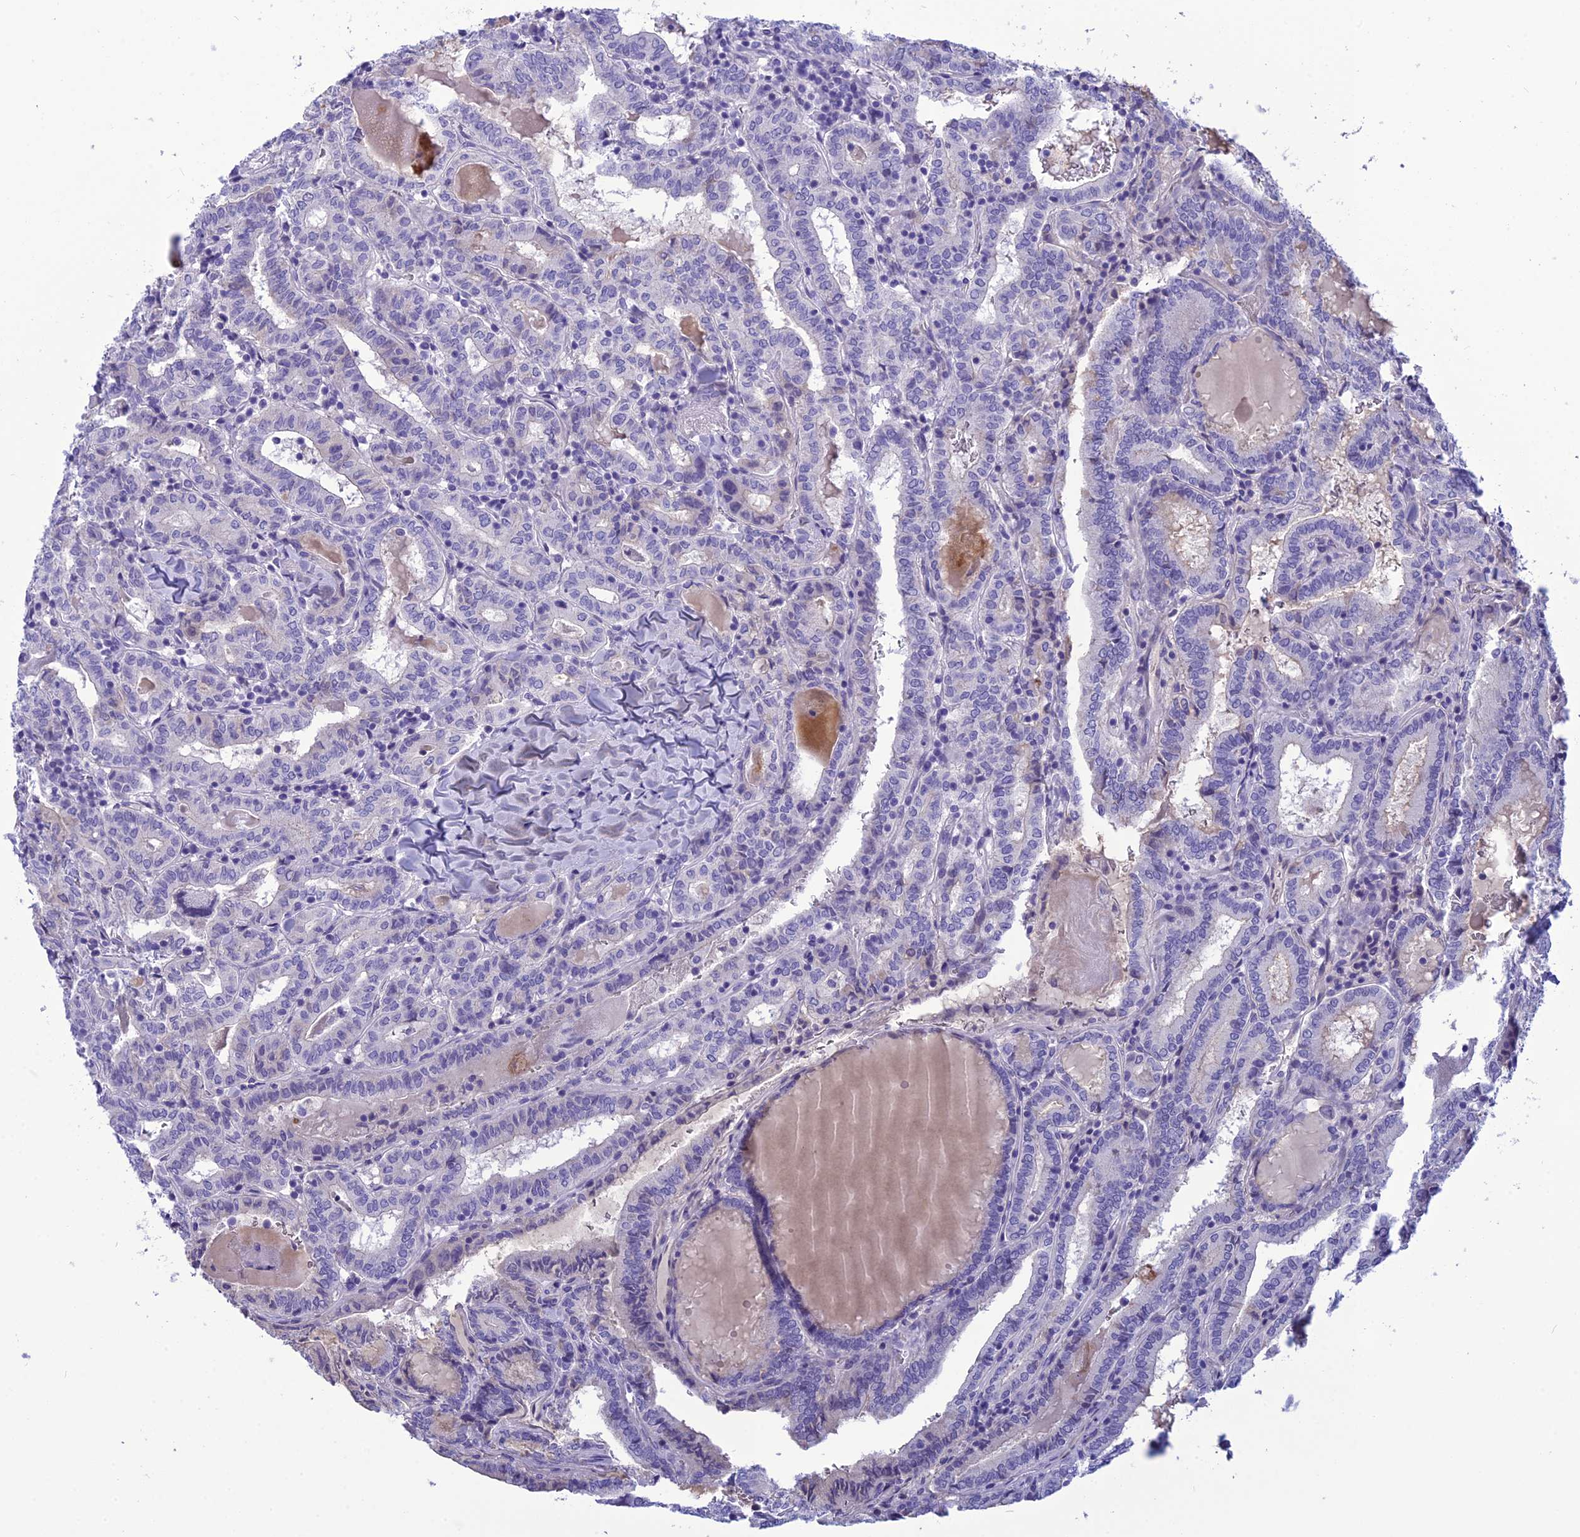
{"staining": {"intensity": "negative", "quantity": "none", "location": "none"}, "tissue": "thyroid cancer", "cell_type": "Tumor cells", "image_type": "cancer", "snomed": [{"axis": "morphology", "description": "Papillary adenocarcinoma, NOS"}, {"axis": "topography", "description": "Thyroid gland"}], "caption": "This image is of papillary adenocarcinoma (thyroid) stained with immunohistochemistry (IHC) to label a protein in brown with the nuclei are counter-stained blue. There is no expression in tumor cells.", "gene": "BBS2", "patient": {"sex": "female", "age": 72}}